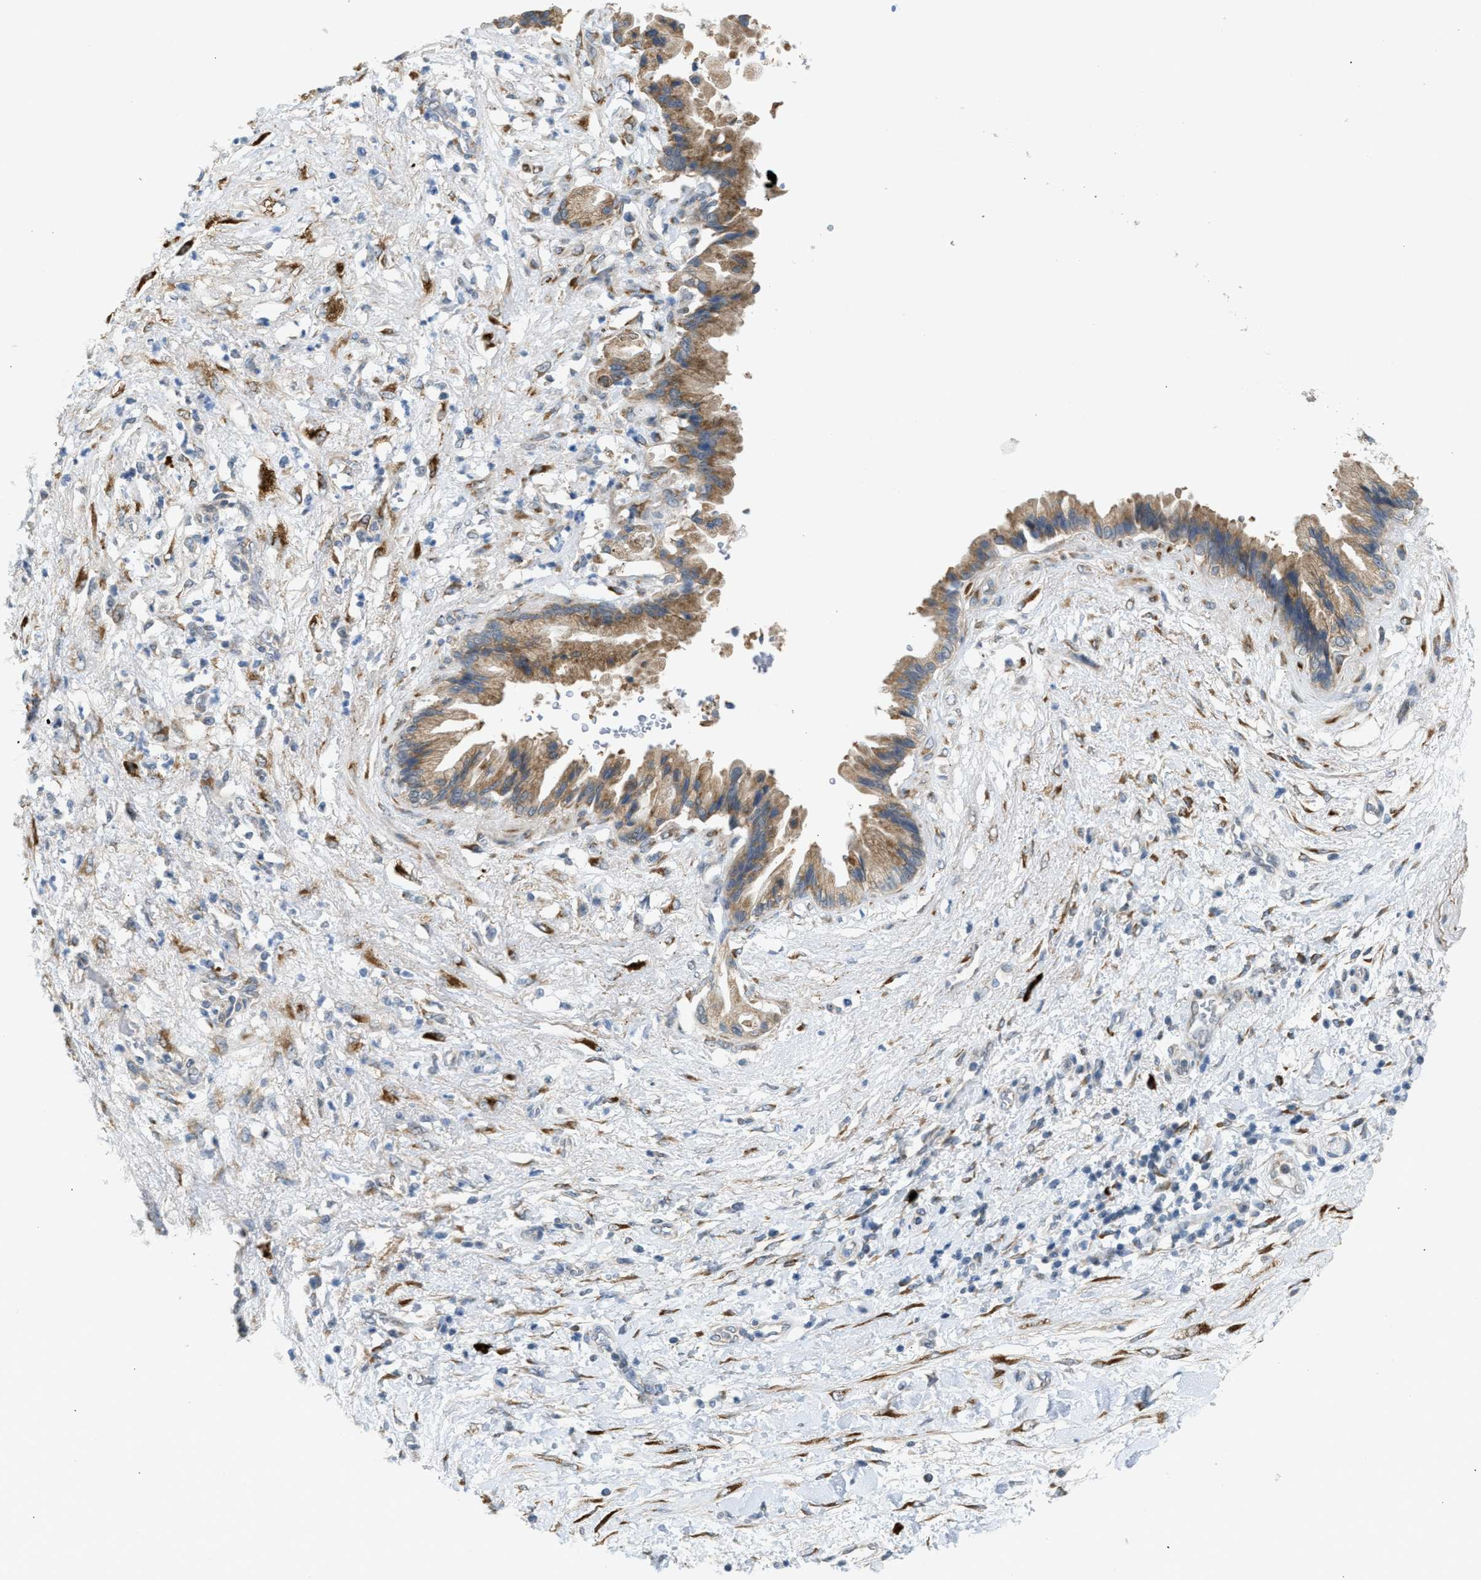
{"staining": {"intensity": "moderate", "quantity": ">75%", "location": "cytoplasmic/membranous"}, "tissue": "pancreatic cancer", "cell_type": "Tumor cells", "image_type": "cancer", "snomed": [{"axis": "morphology", "description": "Adenocarcinoma, NOS"}, {"axis": "topography", "description": "Pancreas"}], "caption": "A medium amount of moderate cytoplasmic/membranous expression is present in approximately >75% of tumor cells in adenocarcinoma (pancreatic) tissue.", "gene": "KCNC2", "patient": {"sex": "female", "age": 60}}